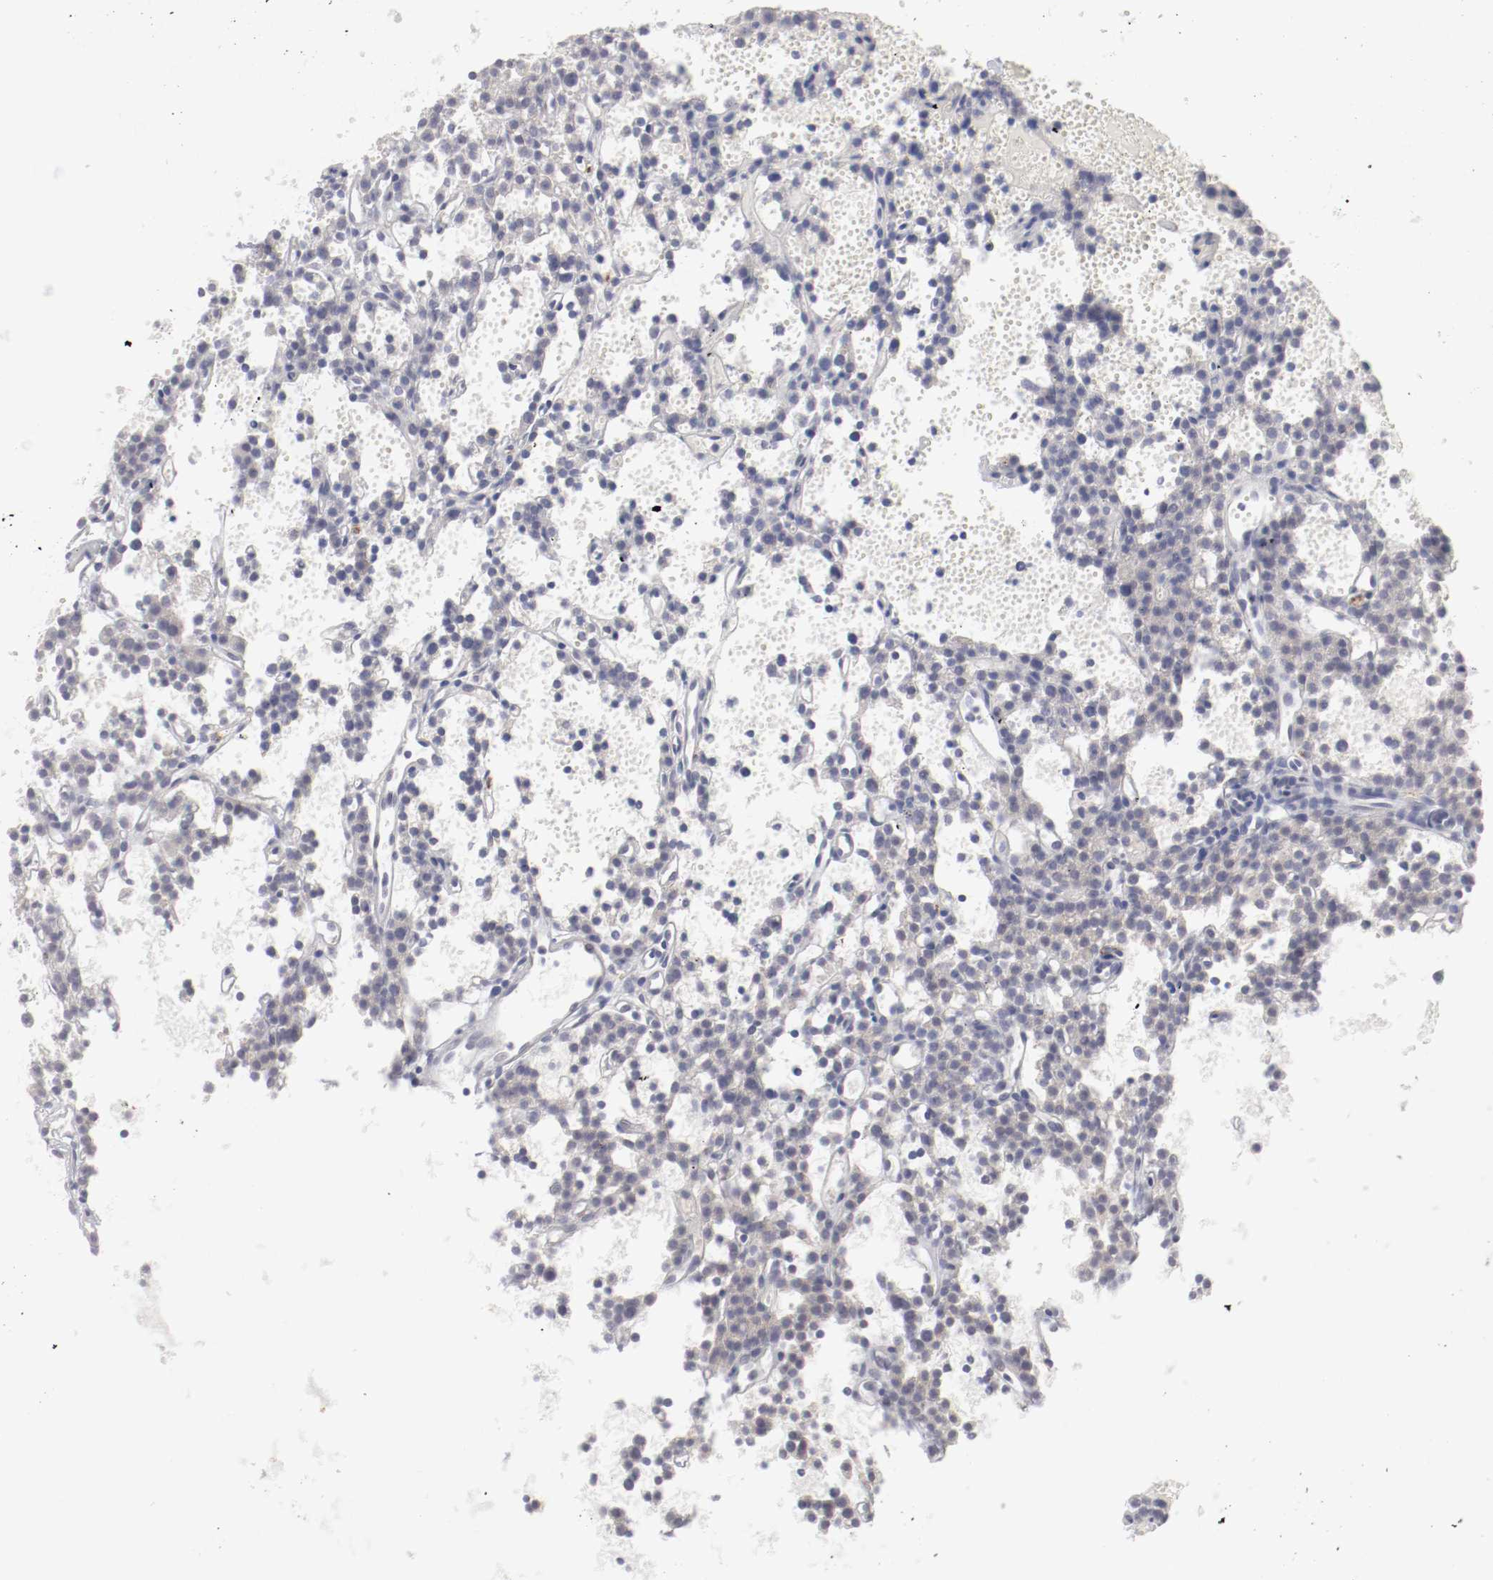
{"staining": {"intensity": "negative", "quantity": "none", "location": "none"}, "tissue": "parathyroid gland", "cell_type": "Glandular cells", "image_type": "normal", "snomed": [{"axis": "morphology", "description": "Normal tissue, NOS"}, {"axis": "topography", "description": "Parathyroid gland"}], "caption": "The micrograph shows no significant positivity in glandular cells of parathyroid gland.", "gene": "SH3BGR", "patient": {"sex": "male", "age": 25}}